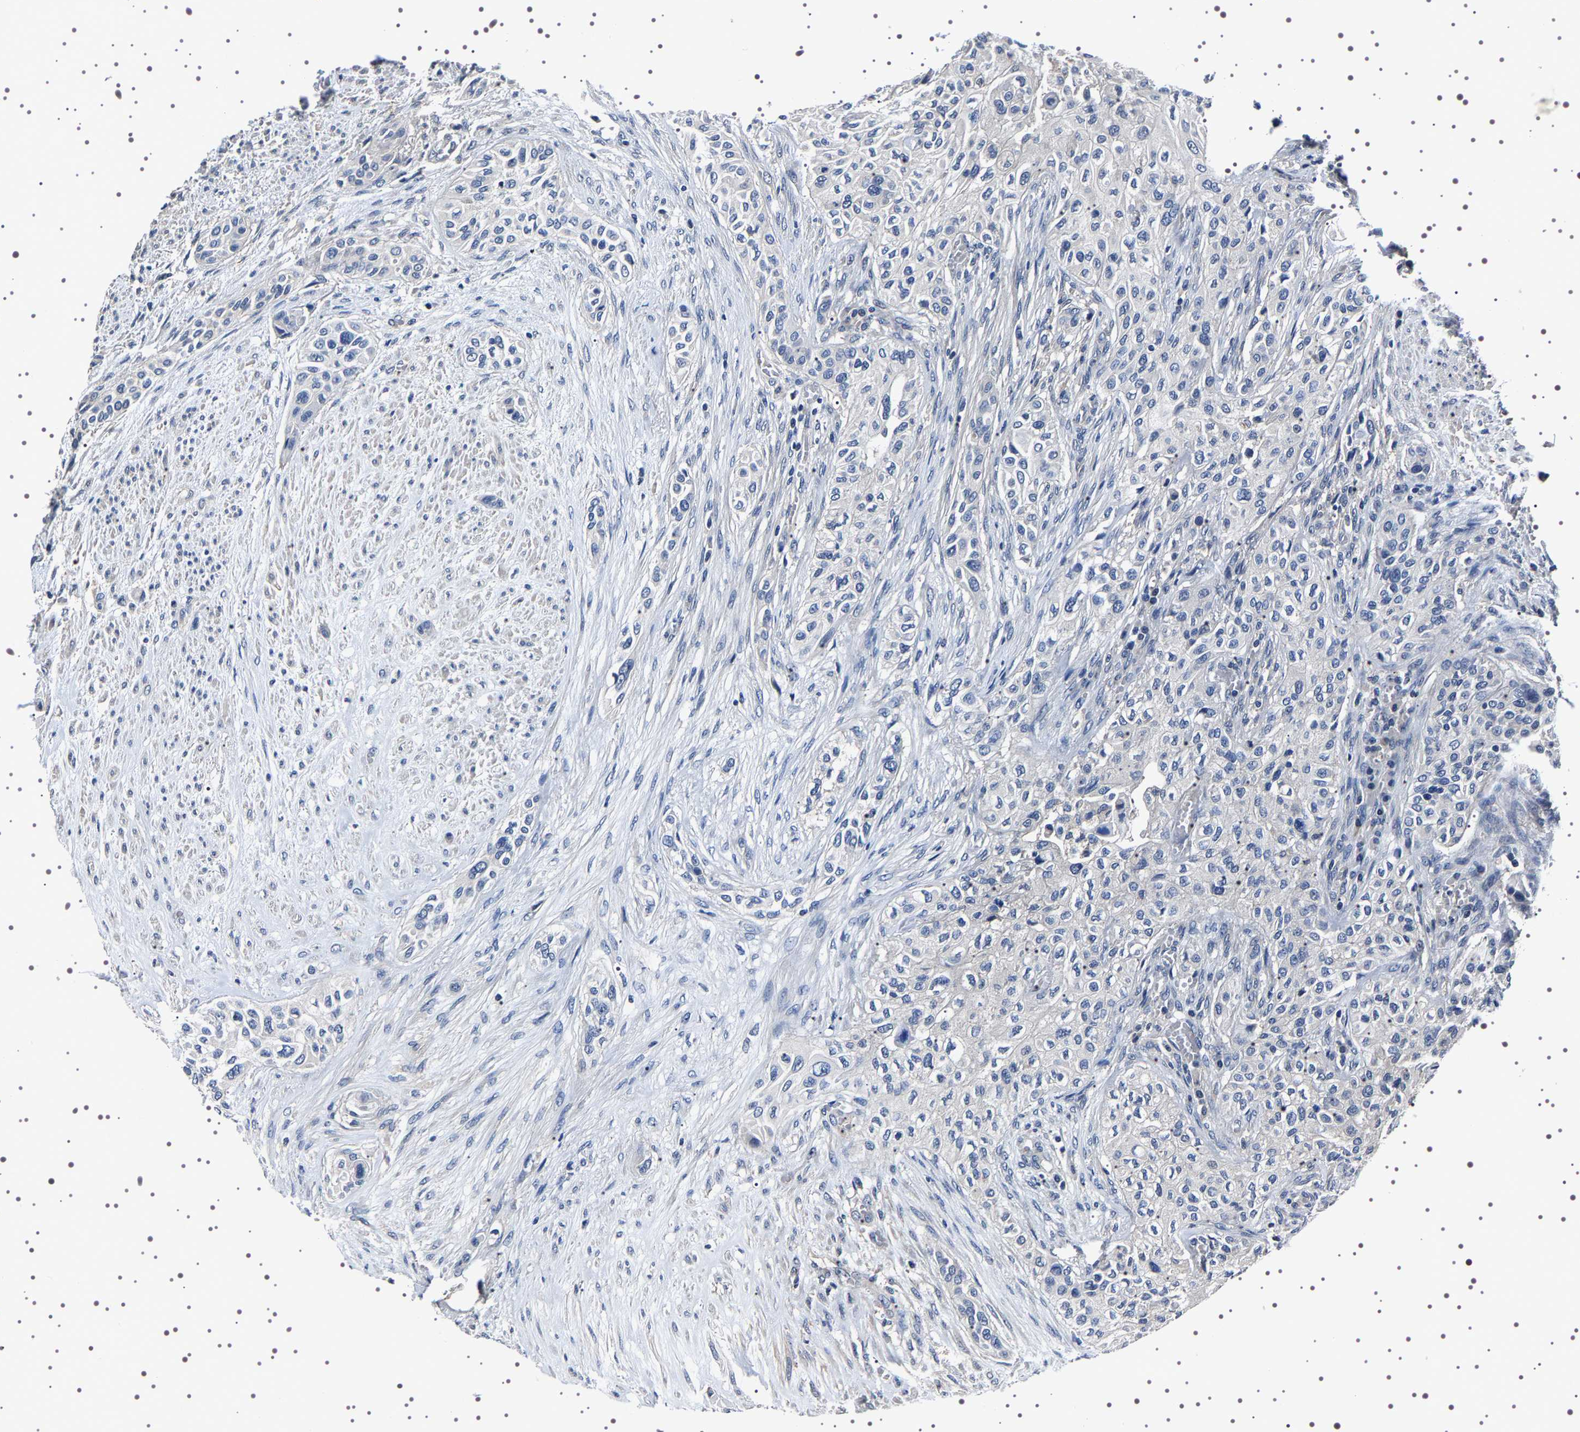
{"staining": {"intensity": "negative", "quantity": "none", "location": "none"}, "tissue": "urothelial cancer", "cell_type": "Tumor cells", "image_type": "cancer", "snomed": [{"axis": "morphology", "description": "Urothelial carcinoma, High grade"}, {"axis": "topography", "description": "Urinary bladder"}], "caption": "Tumor cells are negative for brown protein staining in high-grade urothelial carcinoma.", "gene": "TARBP1", "patient": {"sex": "male", "age": 74}}